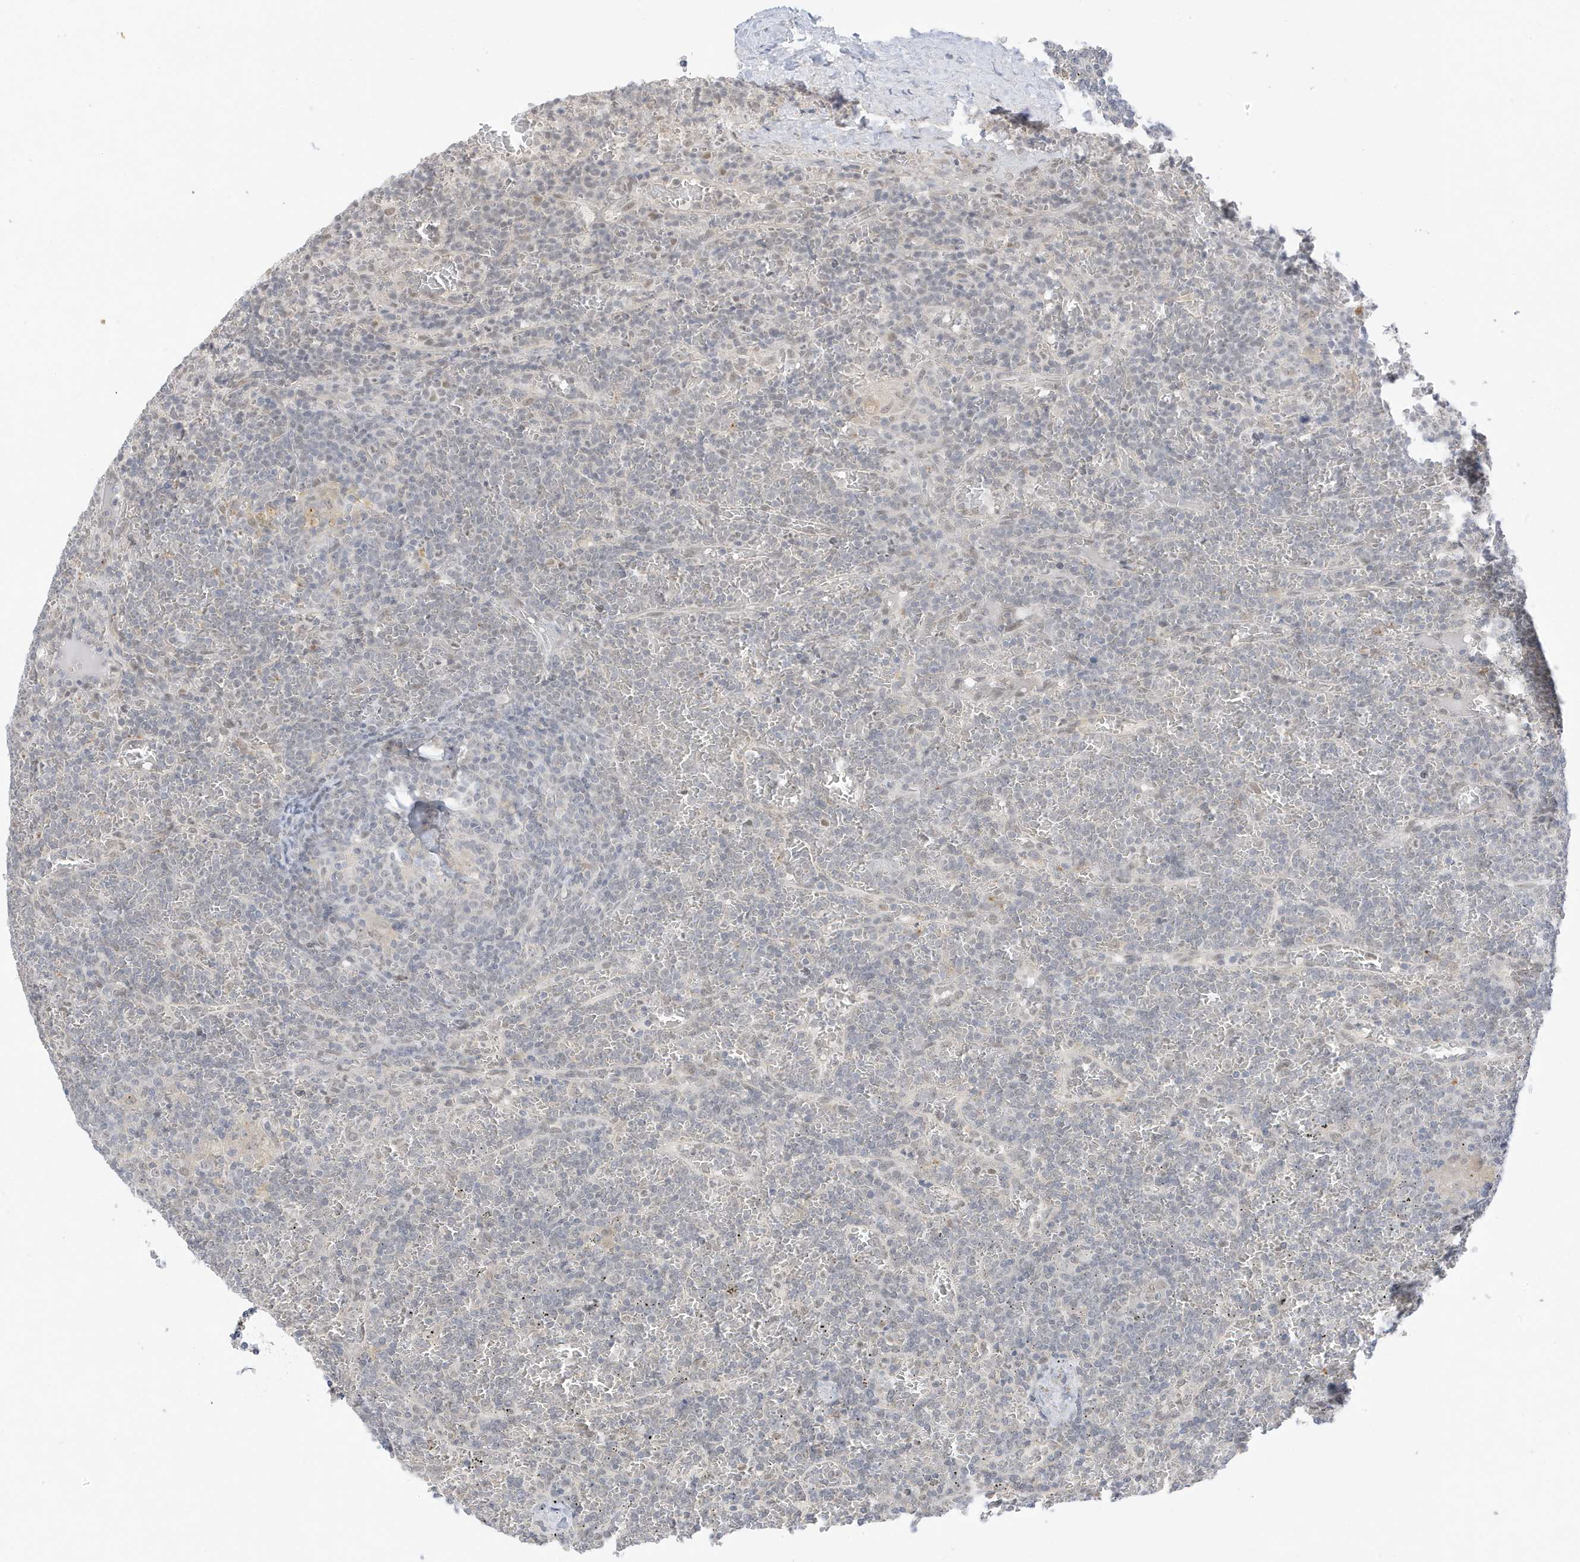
{"staining": {"intensity": "negative", "quantity": "none", "location": "none"}, "tissue": "lymphoma", "cell_type": "Tumor cells", "image_type": "cancer", "snomed": [{"axis": "morphology", "description": "Malignant lymphoma, non-Hodgkin's type, Low grade"}, {"axis": "topography", "description": "Spleen"}], "caption": "Malignant lymphoma, non-Hodgkin's type (low-grade) was stained to show a protein in brown. There is no significant staining in tumor cells.", "gene": "MSL3", "patient": {"sex": "female", "age": 19}}